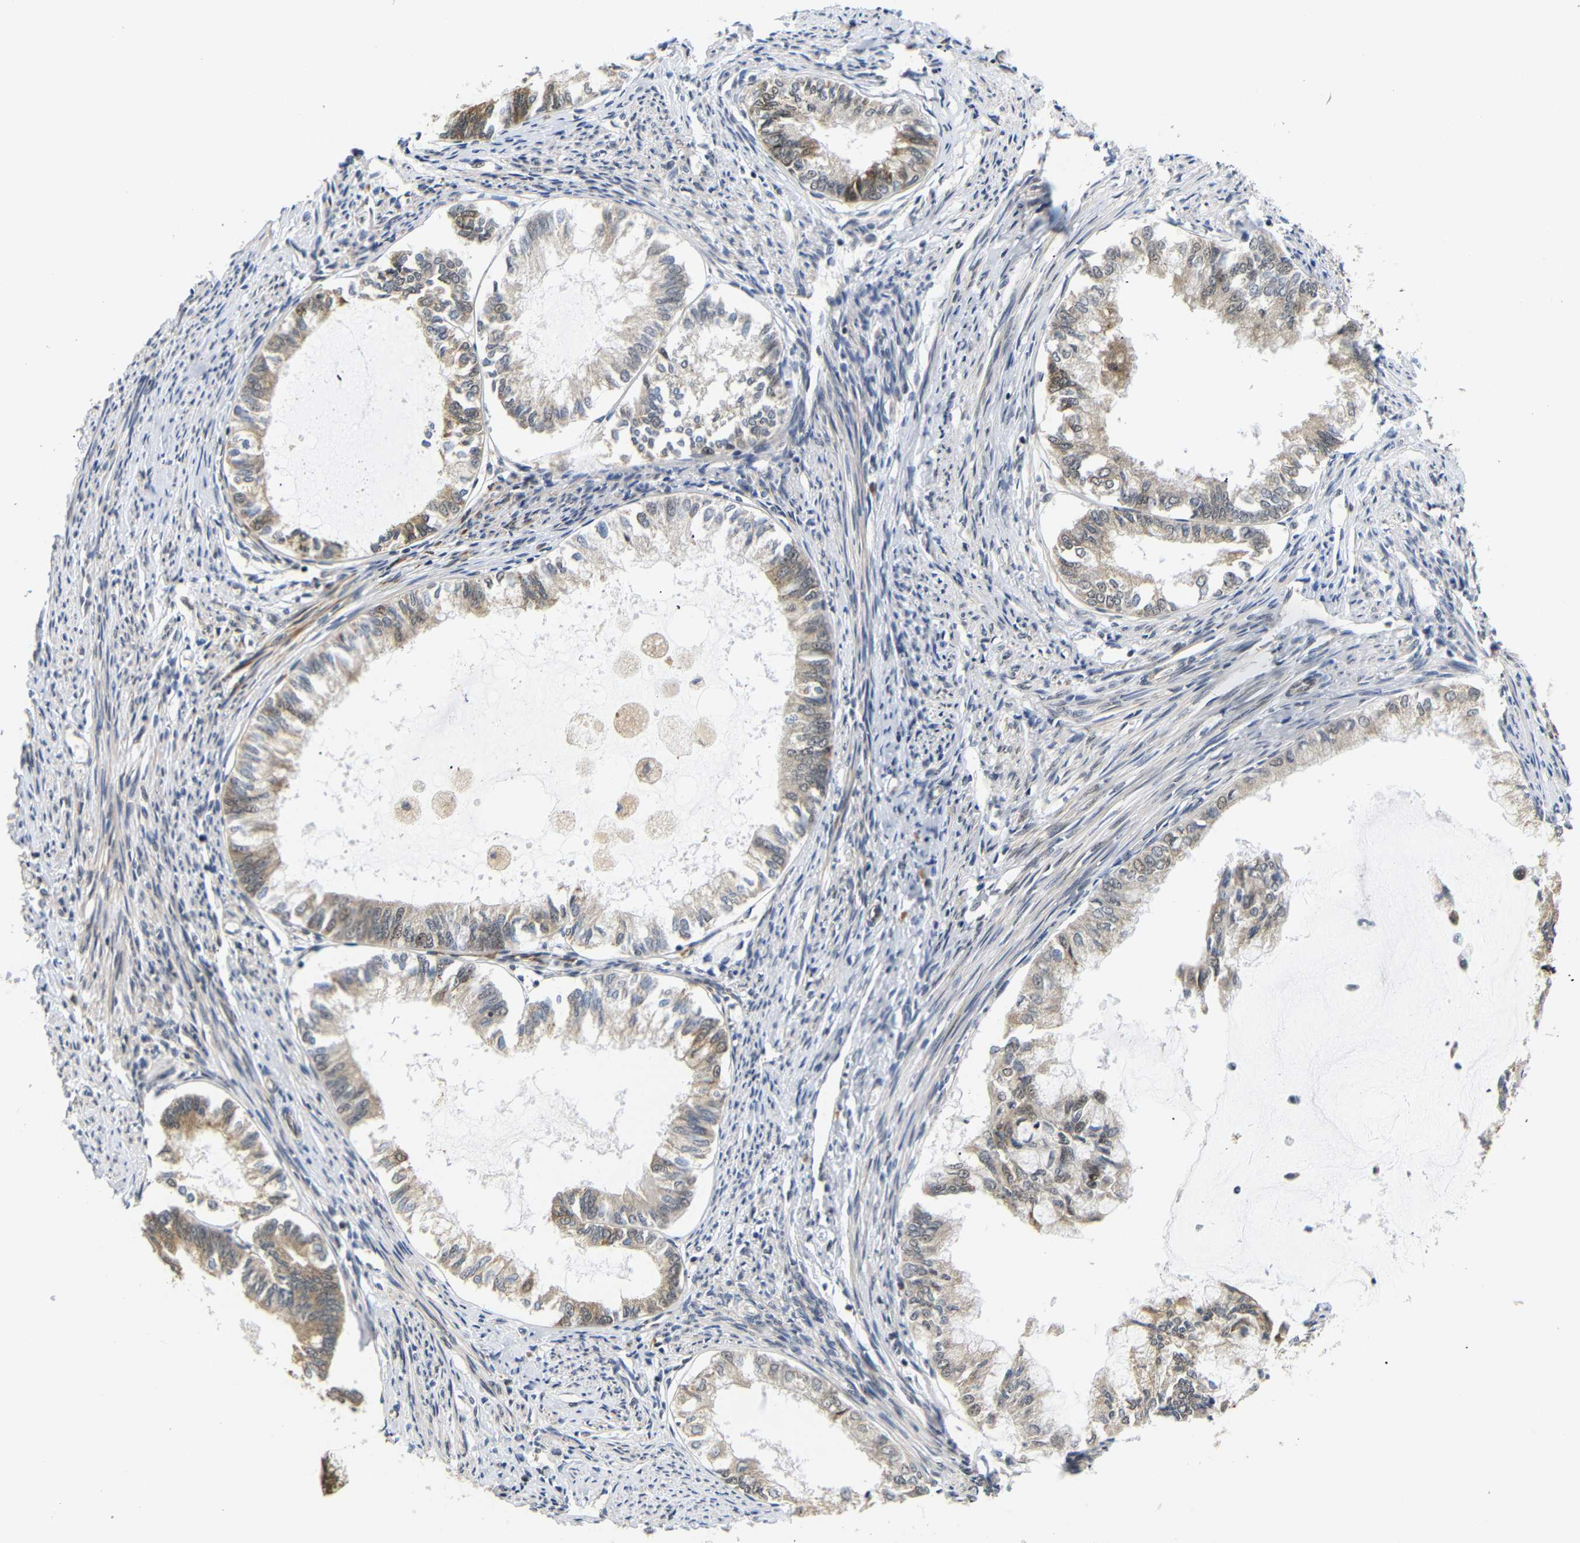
{"staining": {"intensity": "weak", "quantity": ">75%", "location": "cytoplasmic/membranous,nuclear"}, "tissue": "endometrial cancer", "cell_type": "Tumor cells", "image_type": "cancer", "snomed": [{"axis": "morphology", "description": "Adenocarcinoma, NOS"}, {"axis": "topography", "description": "Endometrium"}], "caption": "Immunohistochemistry photomicrograph of human adenocarcinoma (endometrial) stained for a protein (brown), which reveals low levels of weak cytoplasmic/membranous and nuclear staining in about >75% of tumor cells.", "gene": "GJA5", "patient": {"sex": "female", "age": 86}}